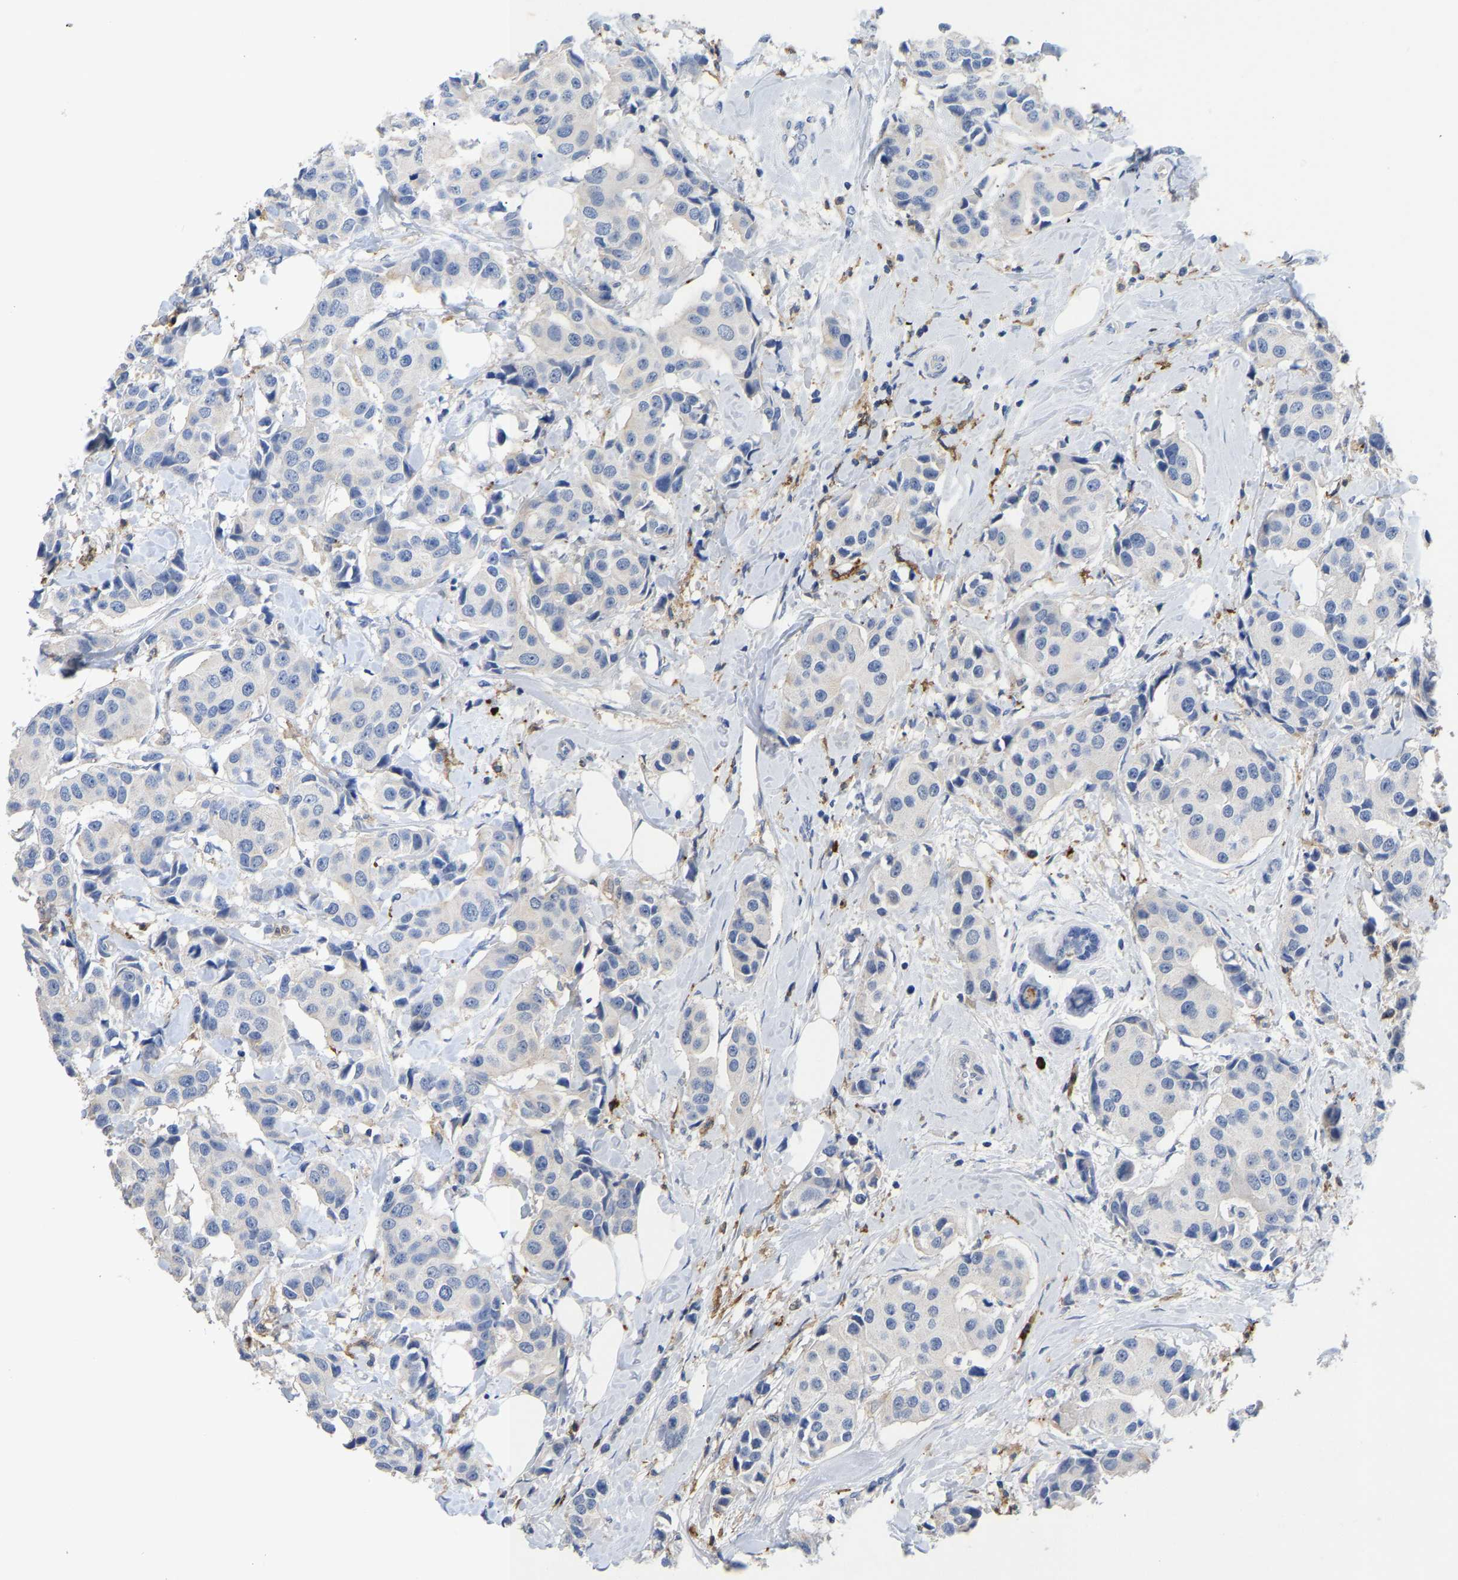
{"staining": {"intensity": "negative", "quantity": "none", "location": "none"}, "tissue": "breast cancer", "cell_type": "Tumor cells", "image_type": "cancer", "snomed": [{"axis": "morphology", "description": "Normal tissue, NOS"}, {"axis": "morphology", "description": "Duct carcinoma"}, {"axis": "topography", "description": "Breast"}], "caption": "This micrograph is of breast cancer (invasive ductal carcinoma) stained with immunohistochemistry (IHC) to label a protein in brown with the nuclei are counter-stained blue. There is no expression in tumor cells.", "gene": "FGF18", "patient": {"sex": "female", "age": 39}}